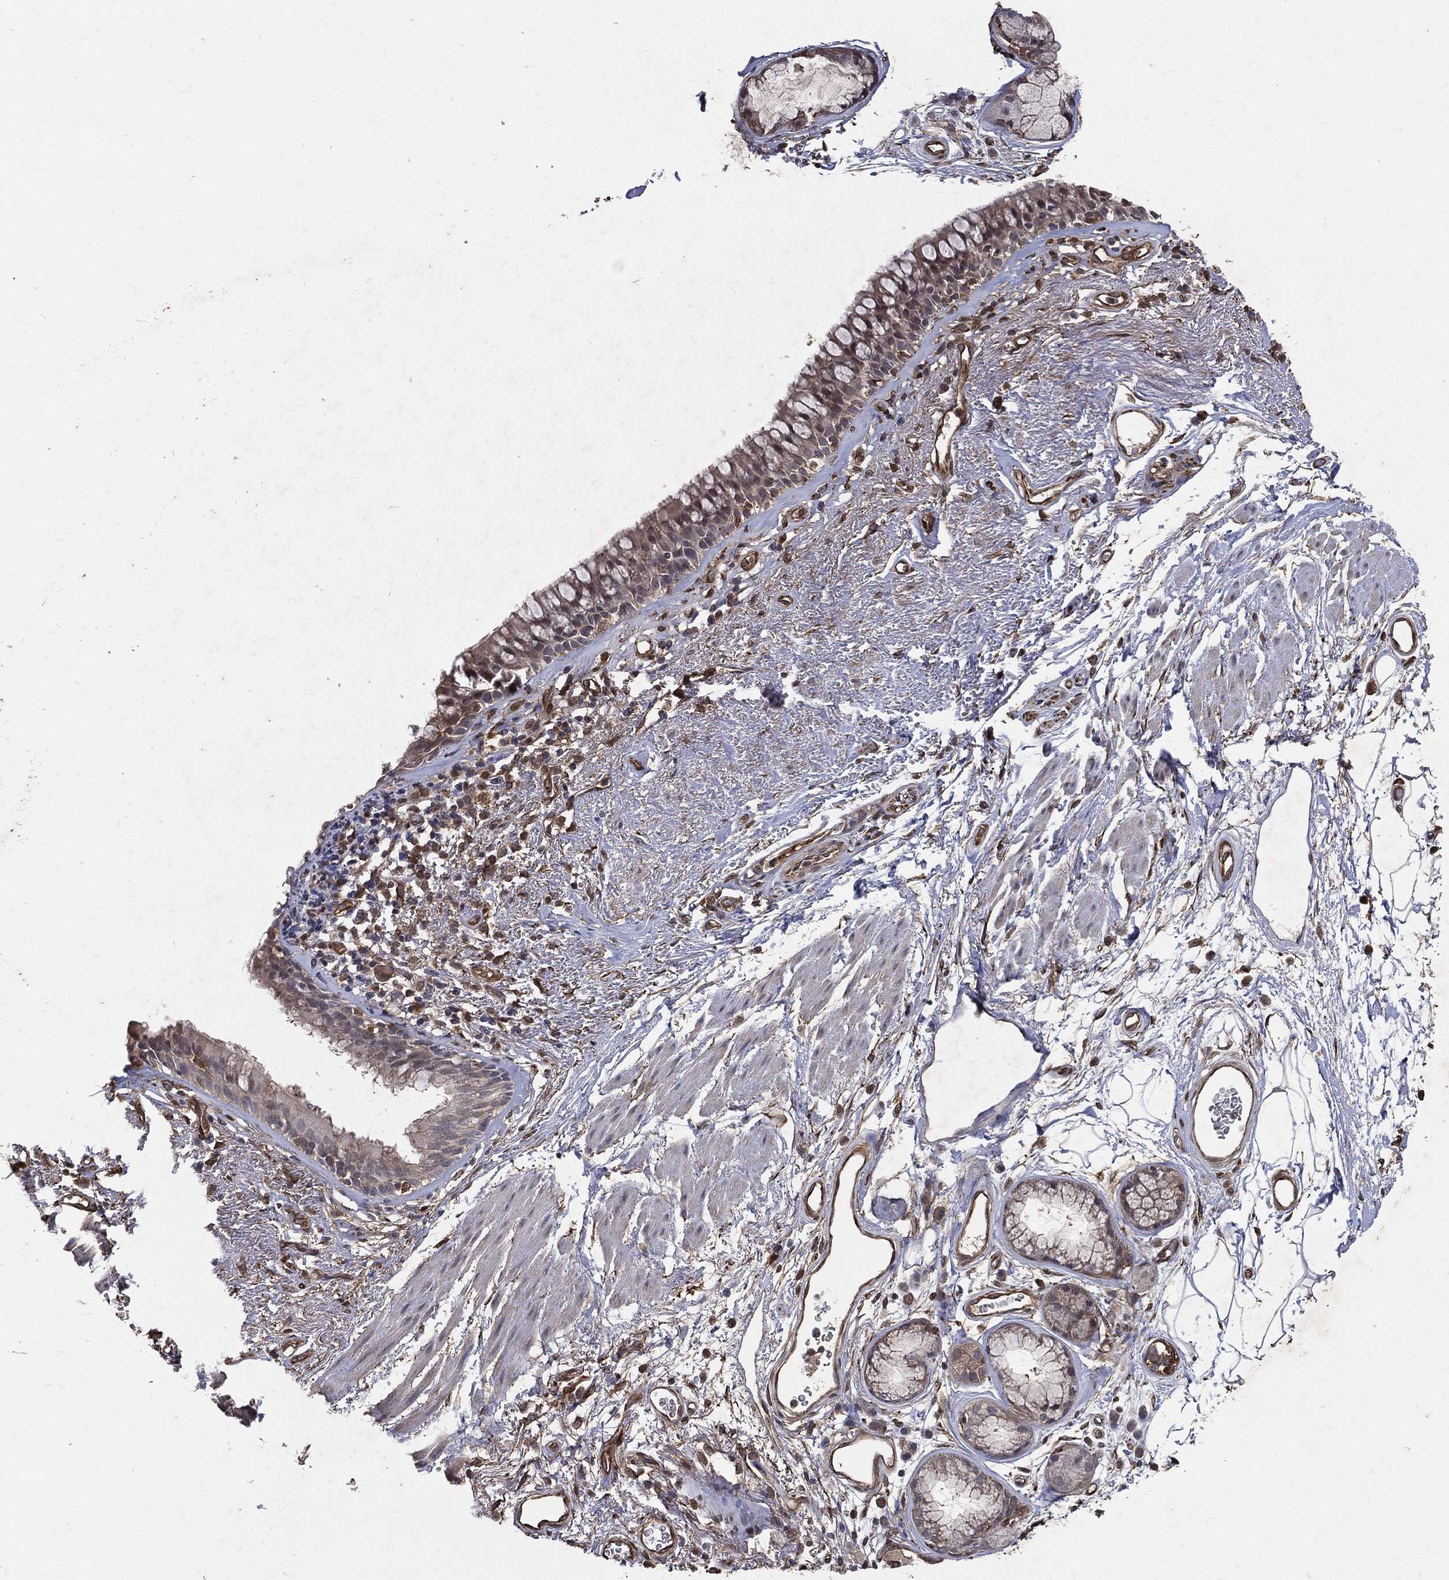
{"staining": {"intensity": "moderate", "quantity": "<25%", "location": "nuclear"}, "tissue": "bronchus", "cell_type": "Respiratory epithelial cells", "image_type": "normal", "snomed": [{"axis": "morphology", "description": "Normal tissue, NOS"}, {"axis": "topography", "description": "Bronchus"}], "caption": "The micrograph reveals immunohistochemical staining of normal bronchus. There is moderate nuclear positivity is identified in about <25% of respiratory epithelial cells.", "gene": "DPYSL2", "patient": {"sex": "male", "age": 82}}